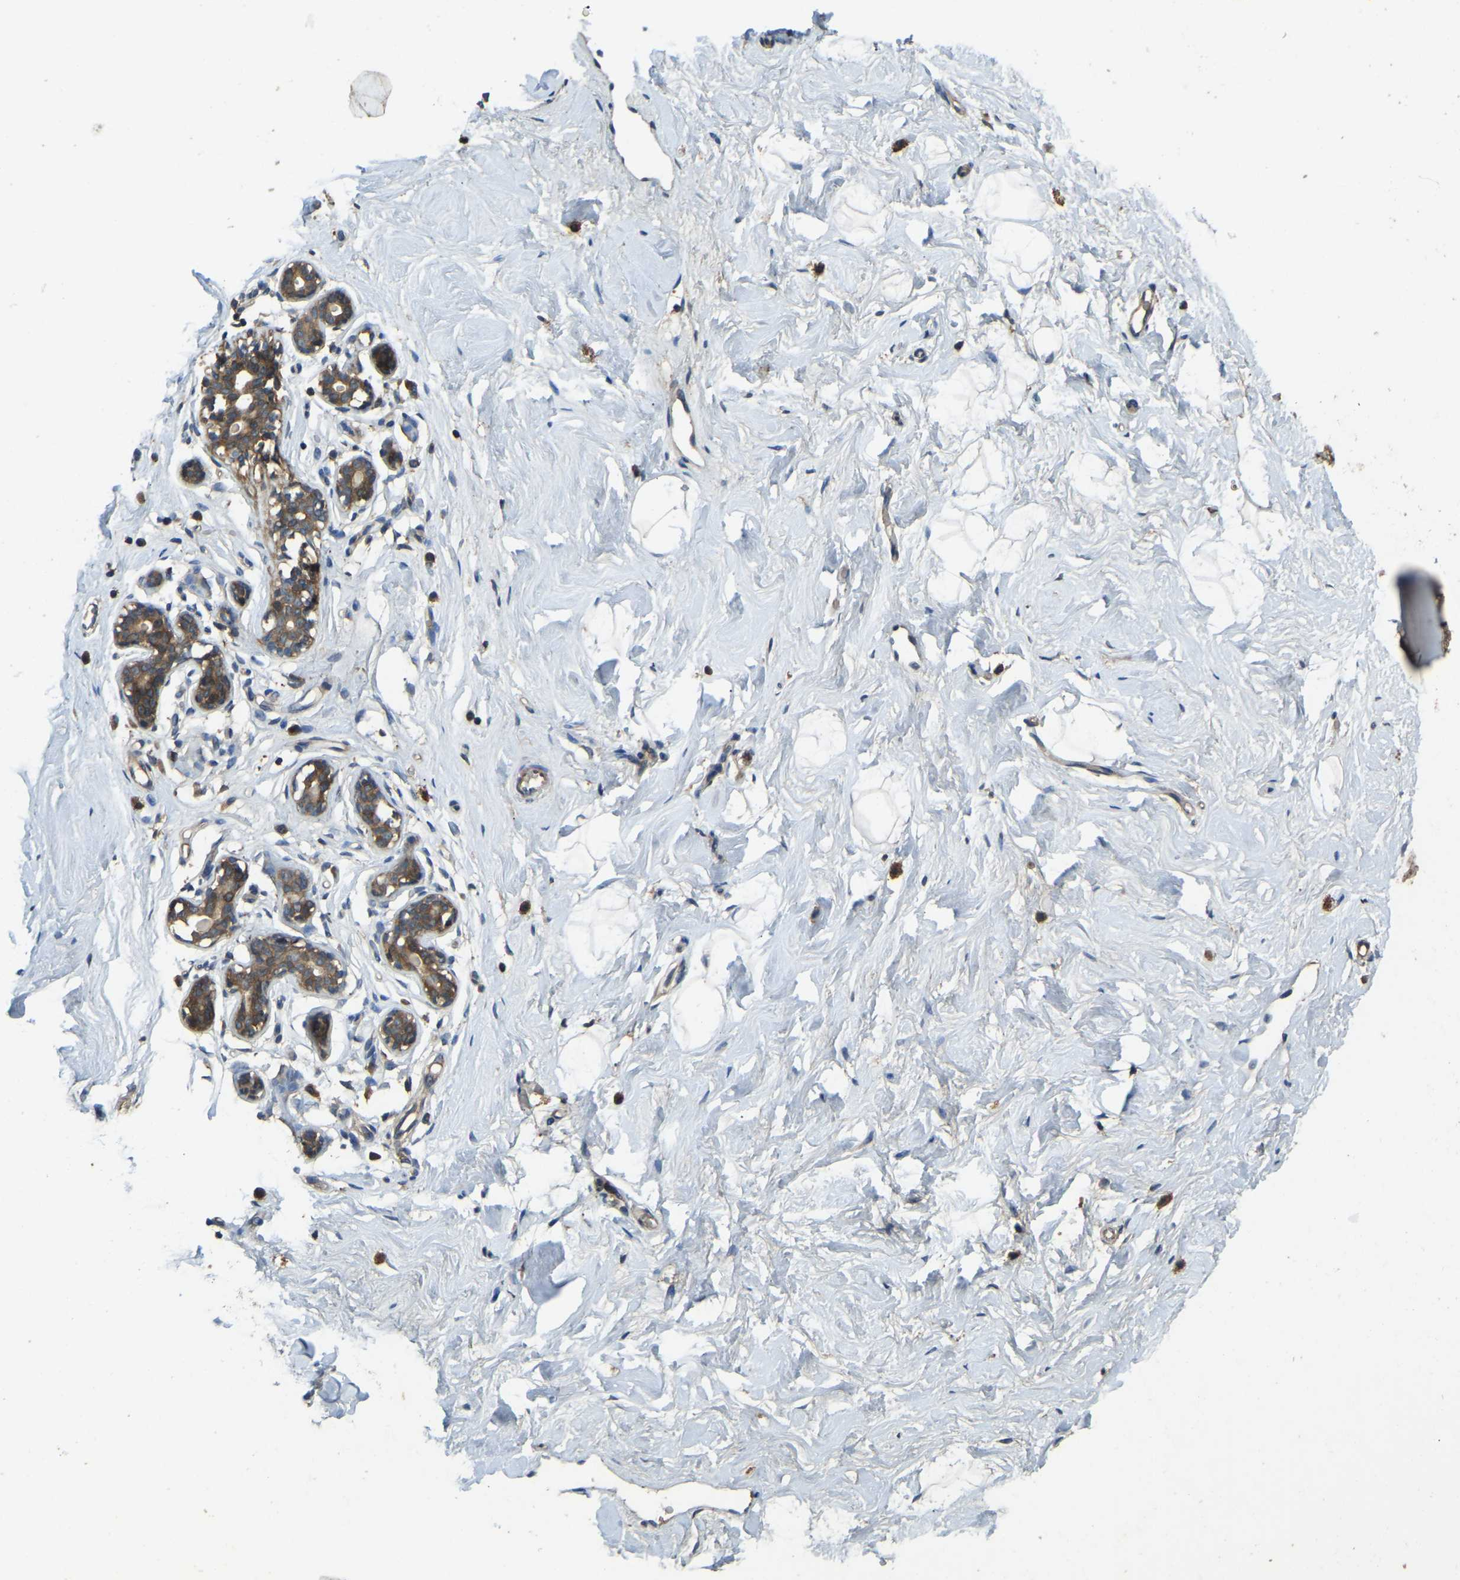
{"staining": {"intensity": "negative", "quantity": "none", "location": "none"}, "tissue": "breast", "cell_type": "Adipocytes", "image_type": "normal", "snomed": [{"axis": "morphology", "description": "Normal tissue, NOS"}, {"axis": "topography", "description": "Breast"}], "caption": "The histopathology image shows no staining of adipocytes in unremarkable breast.", "gene": "ATP8B1", "patient": {"sex": "female", "age": 23}}